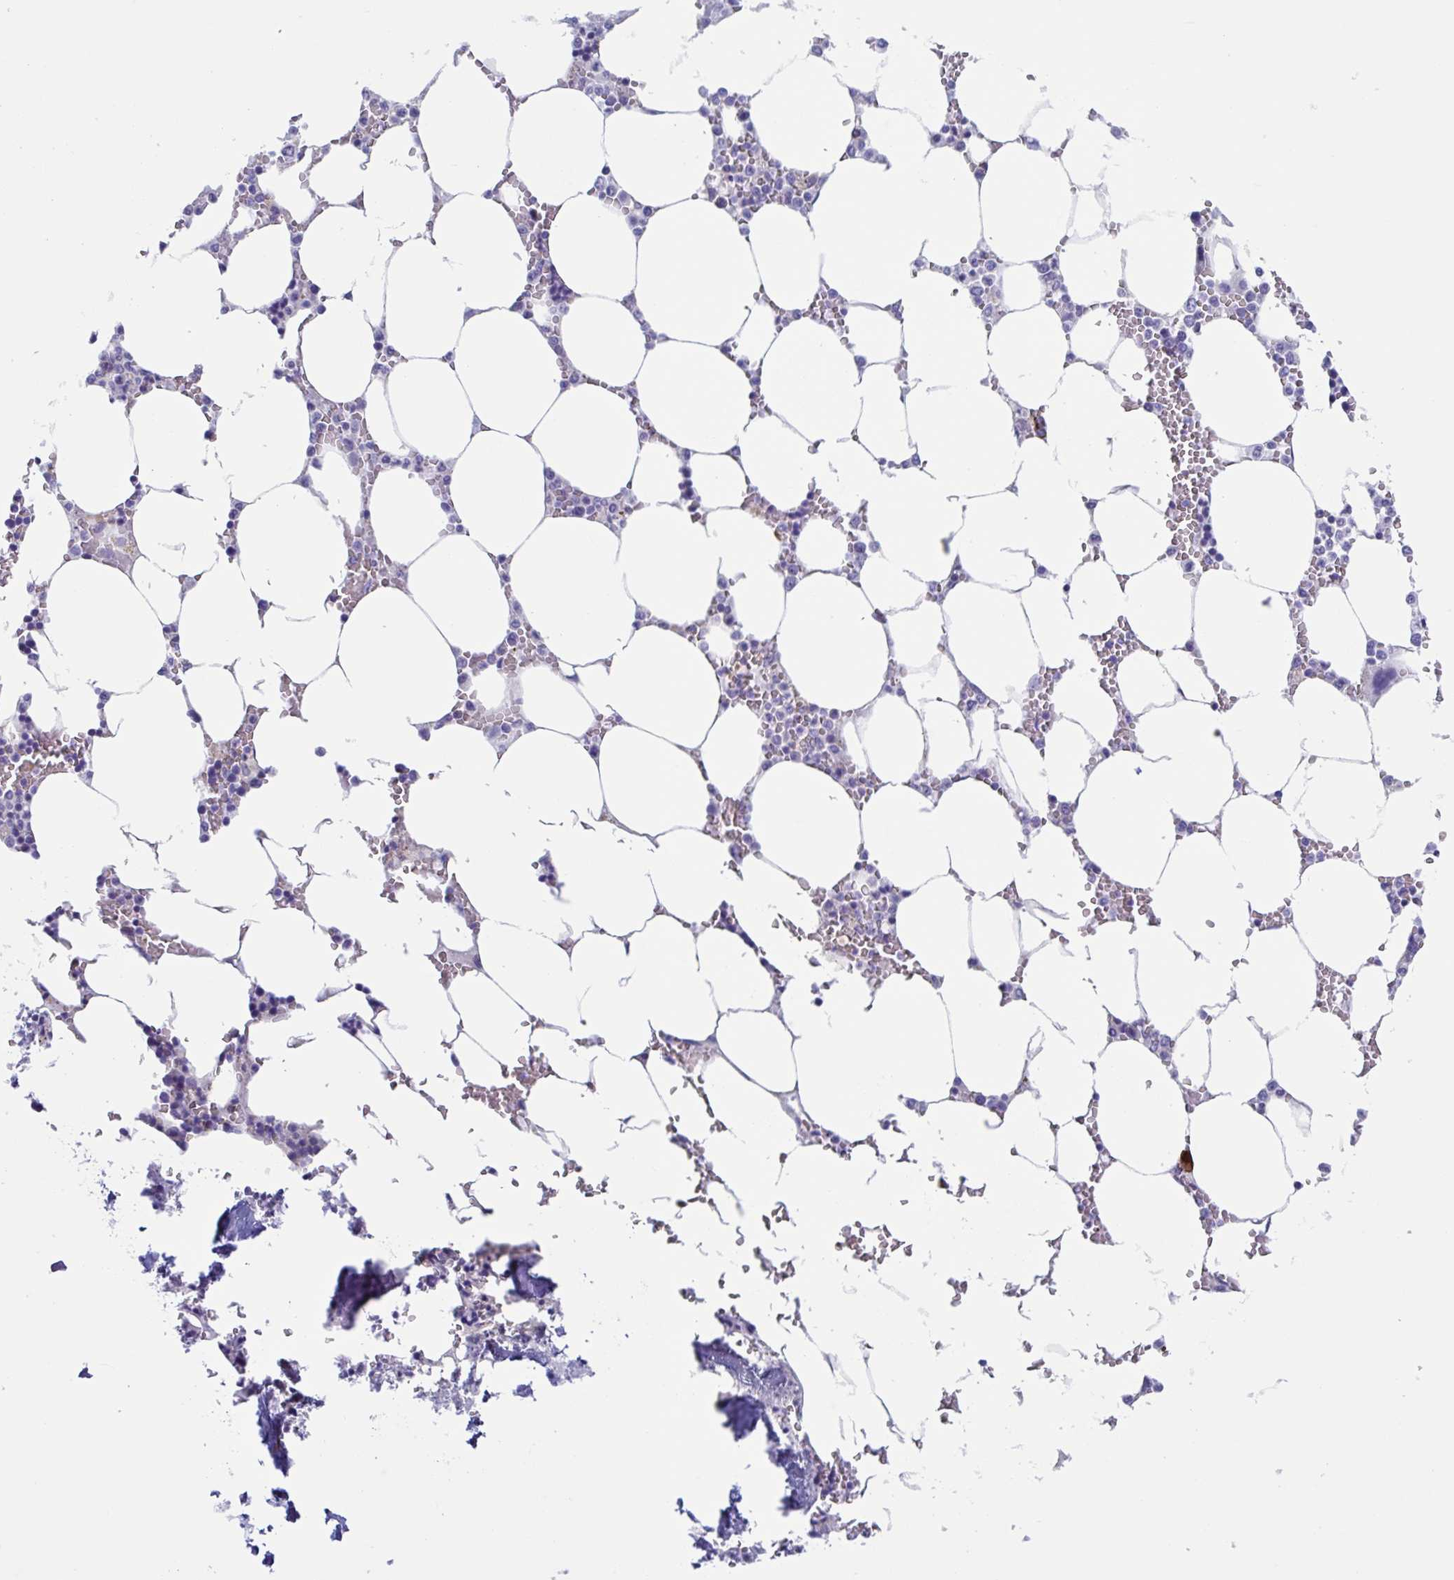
{"staining": {"intensity": "moderate", "quantity": "<25%", "location": "cytoplasmic/membranous"}, "tissue": "bone marrow", "cell_type": "Hematopoietic cells", "image_type": "normal", "snomed": [{"axis": "morphology", "description": "Normal tissue, NOS"}, {"axis": "topography", "description": "Bone marrow"}], "caption": "The histopathology image shows staining of unremarkable bone marrow, revealing moderate cytoplasmic/membranous protein staining (brown color) within hematopoietic cells. The staining was performed using DAB (3,3'-diaminobenzidine) to visualize the protein expression in brown, while the nuclei were stained in blue with hematoxylin (Magnification: 20x).", "gene": "LPIN3", "patient": {"sex": "male", "age": 64}}